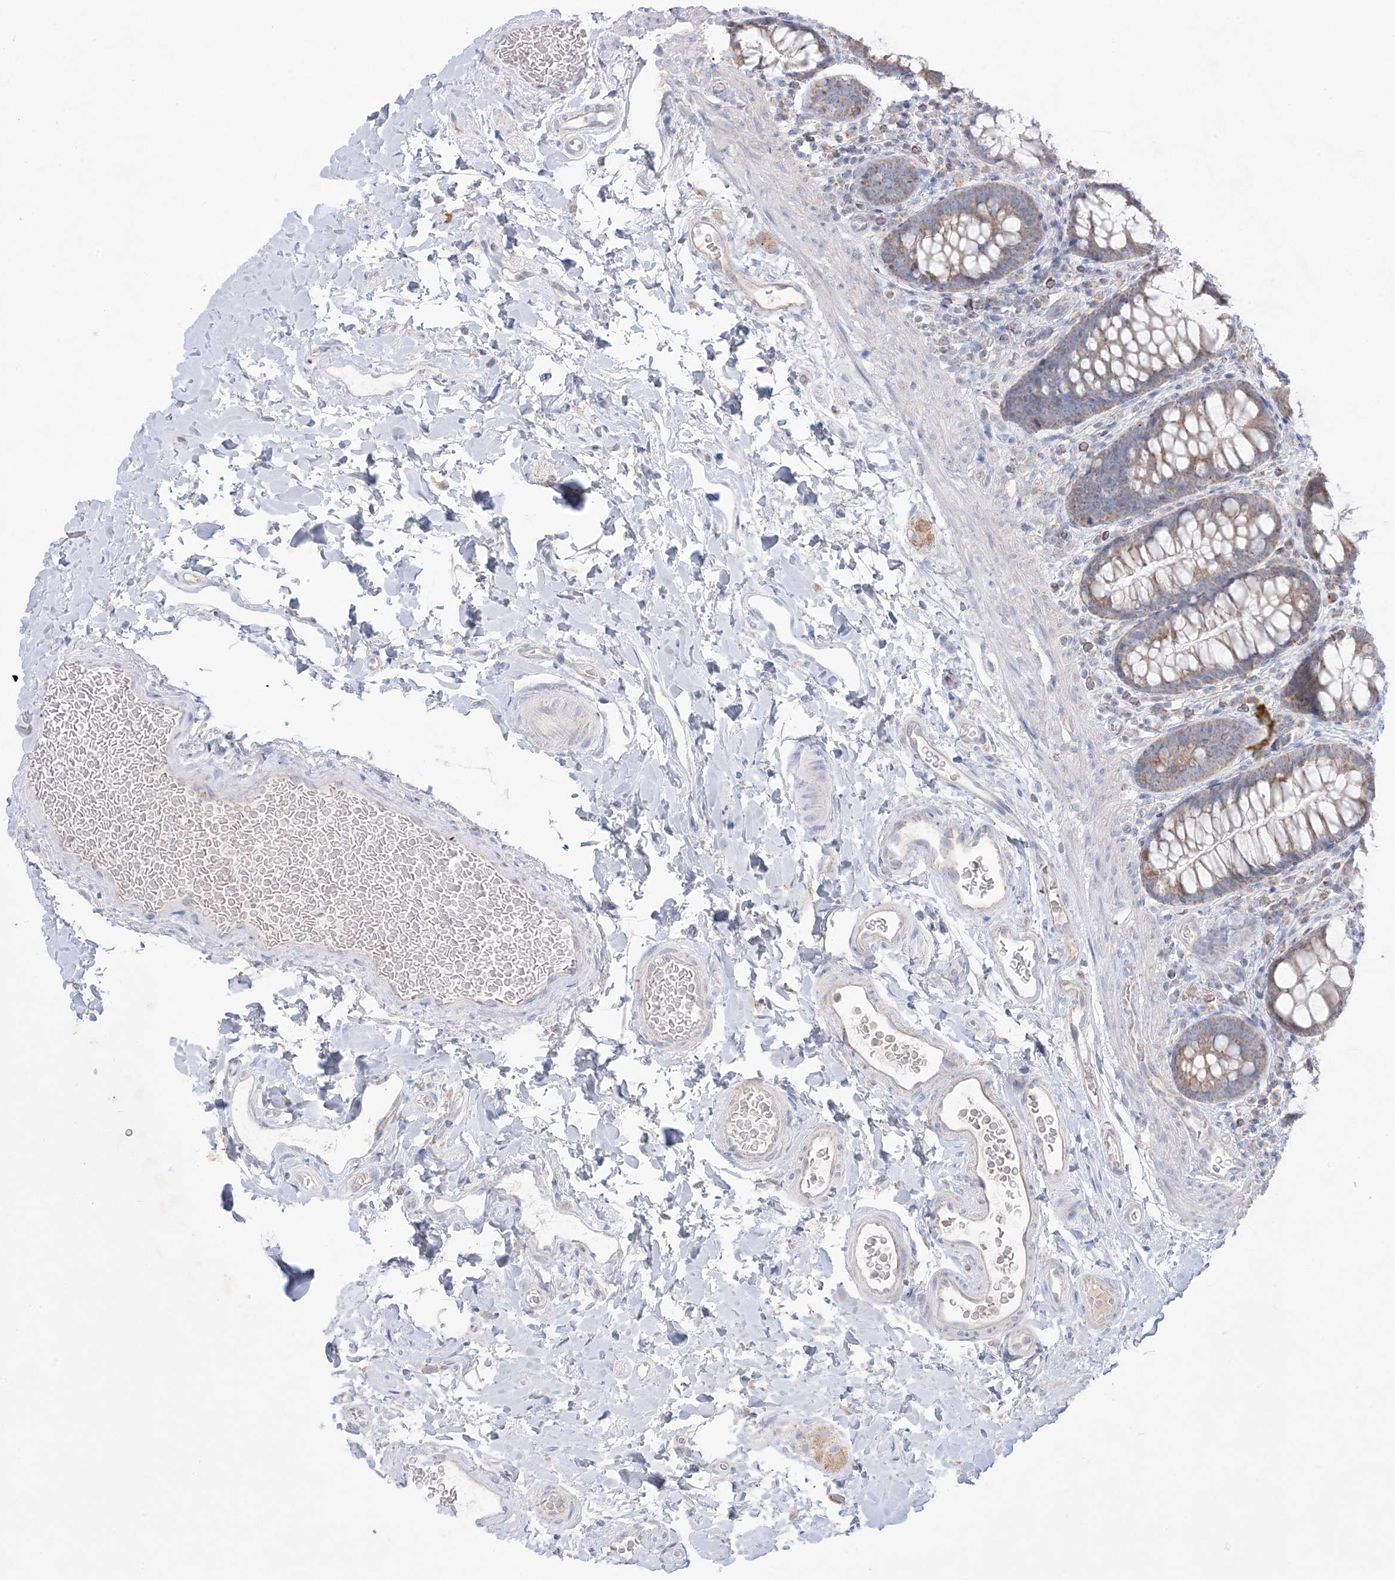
{"staining": {"intensity": "weak", "quantity": "25%-75%", "location": "cytoplasmic/membranous"}, "tissue": "colon", "cell_type": "Endothelial cells", "image_type": "normal", "snomed": [{"axis": "morphology", "description": "Normal tissue, NOS"}, {"axis": "topography", "description": "Colon"}], "caption": "Endothelial cells exhibit low levels of weak cytoplasmic/membranous staining in about 25%-75% of cells in normal human colon. The staining is performed using DAB (3,3'-diaminobenzidine) brown chromogen to label protein expression. The nuclei are counter-stained blue using hematoxylin.", "gene": "KCTD6", "patient": {"sex": "female", "age": 62}}